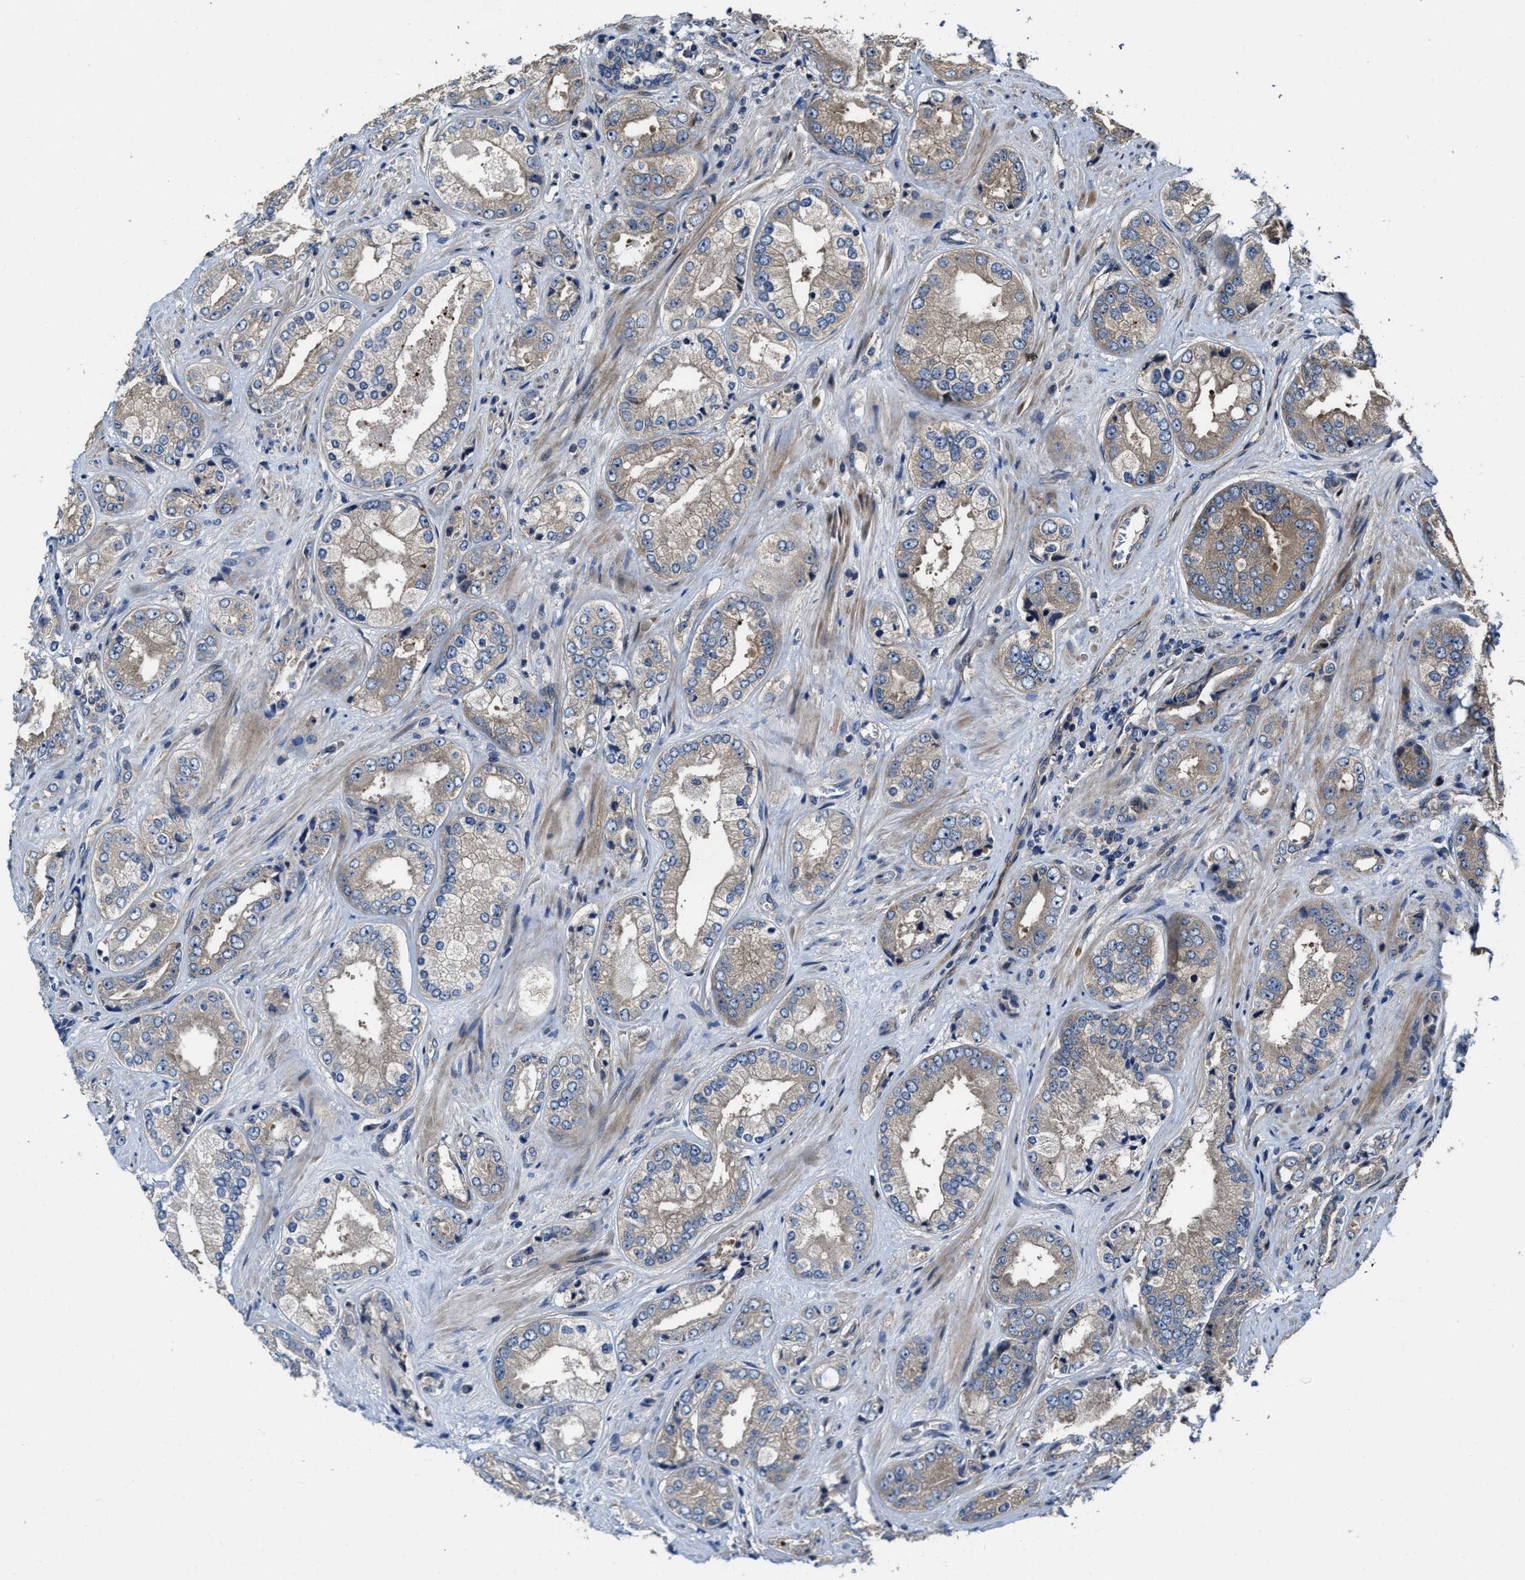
{"staining": {"intensity": "weak", "quantity": "<25%", "location": "cytoplasmic/membranous"}, "tissue": "prostate cancer", "cell_type": "Tumor cells", "image_type": "cancer", "snomed": [{"axis": "morphology", "description": "Adenocarcinoma, High grade"}, {"axis": "topography", "description": "Prostate"}], "caption": "This is a histopathology image of immunohistochemistry staining of prostate cancer (high-grade adenocarcinoma), which shows no positivity in tumor cells.", "gene": "PTAR1", "patient": {"sex": "male", "age": 61}}